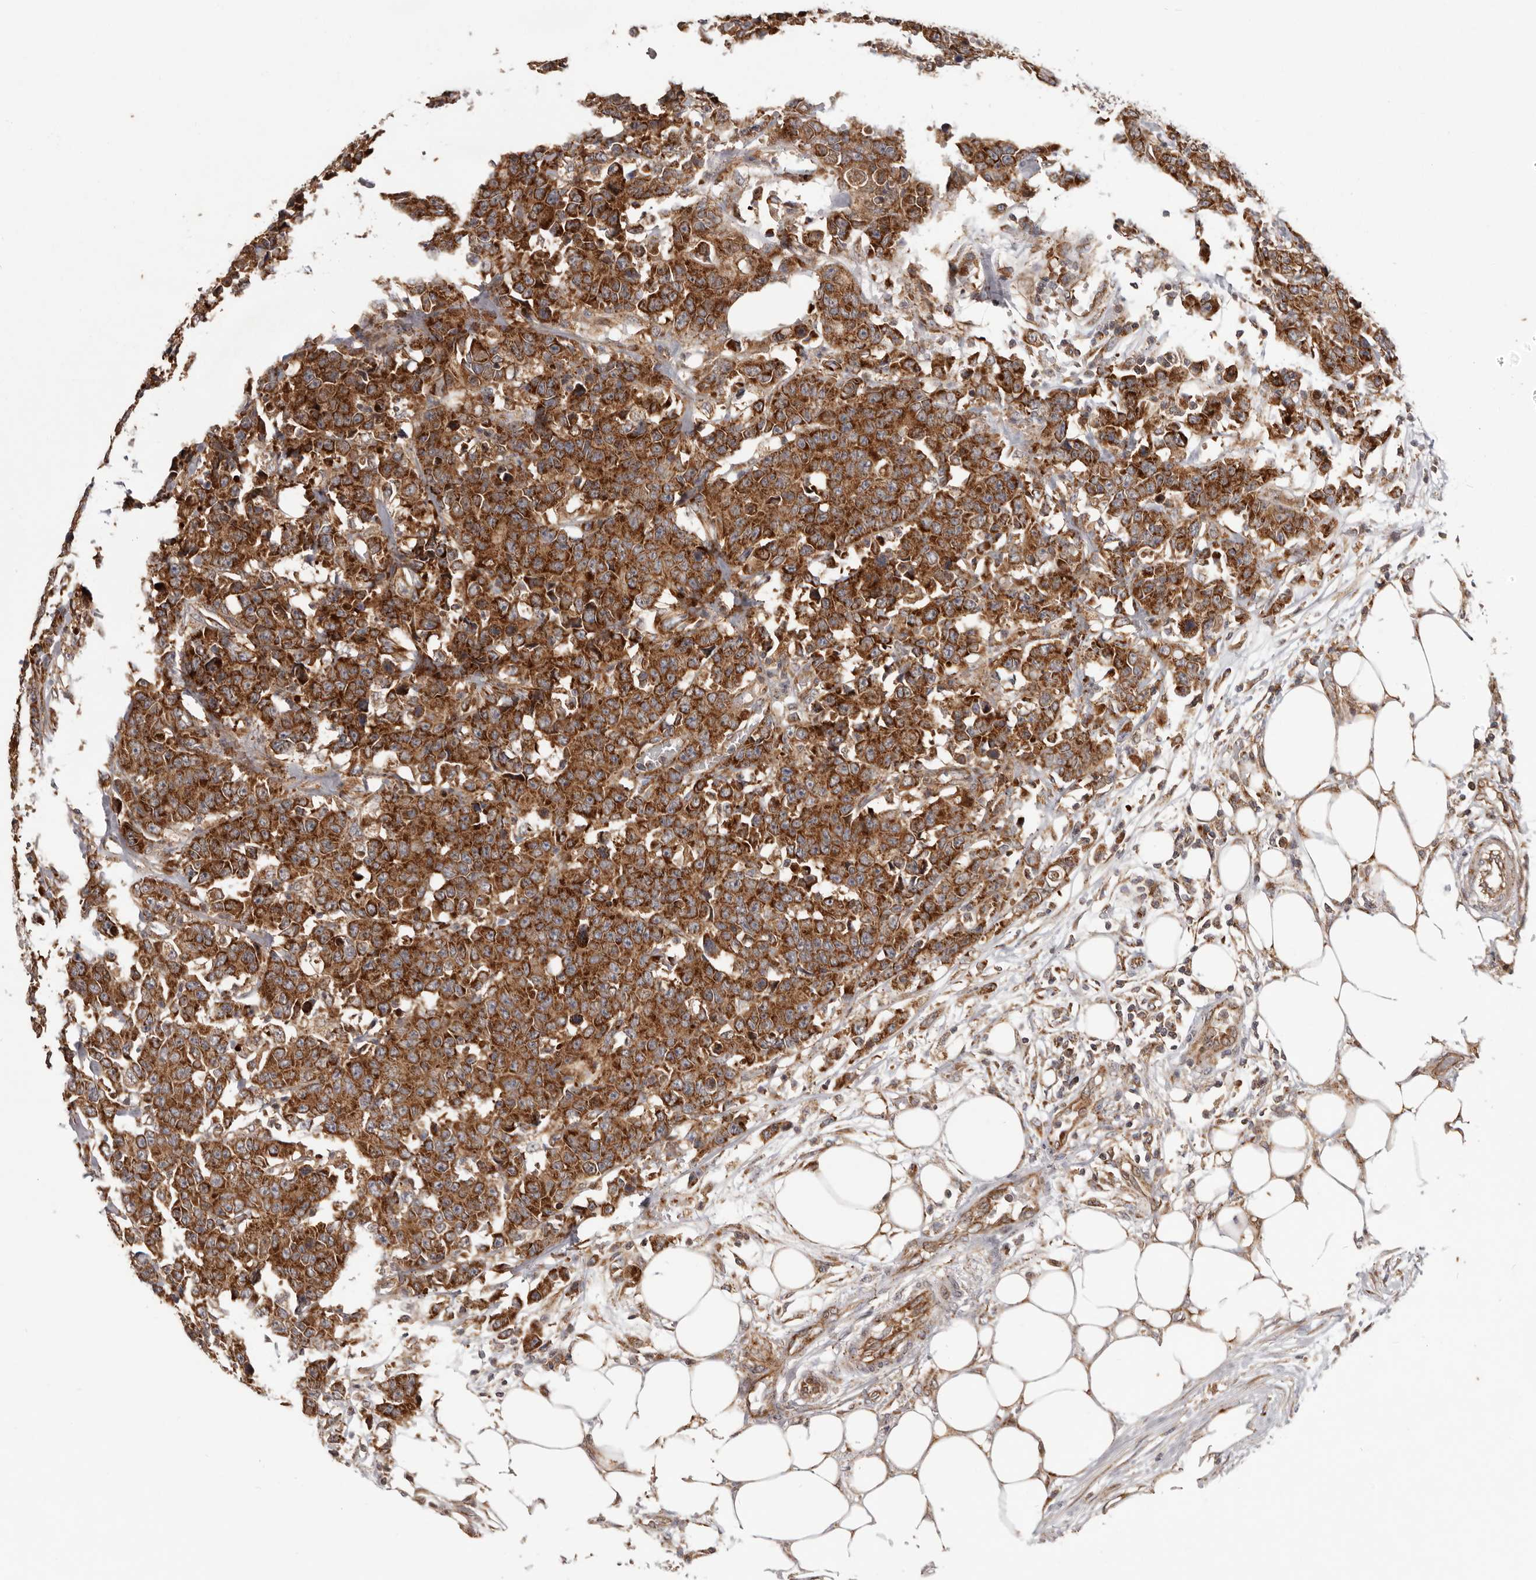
{"staining": {"intensity": "strong", "quantity": ">75%", "location": "cytoplasmic/membranous"}, "tissue": "colorectal cancer", "cell_type": "Tumor cells", "image_type": "cancer", "snomed": [{"axis": "morphology", "description": "Adenocarcinoma, NOS"}, {"axis": "topography", "description": "Colon"}], "caption": "The micrograph displays a brown stain indicating the presence of a protein in the cytoplasmic/membranous of tumor cells in colorectal cancer.", "gene": "MRPS10", "patient": {"sex": "female", "age": 86}}